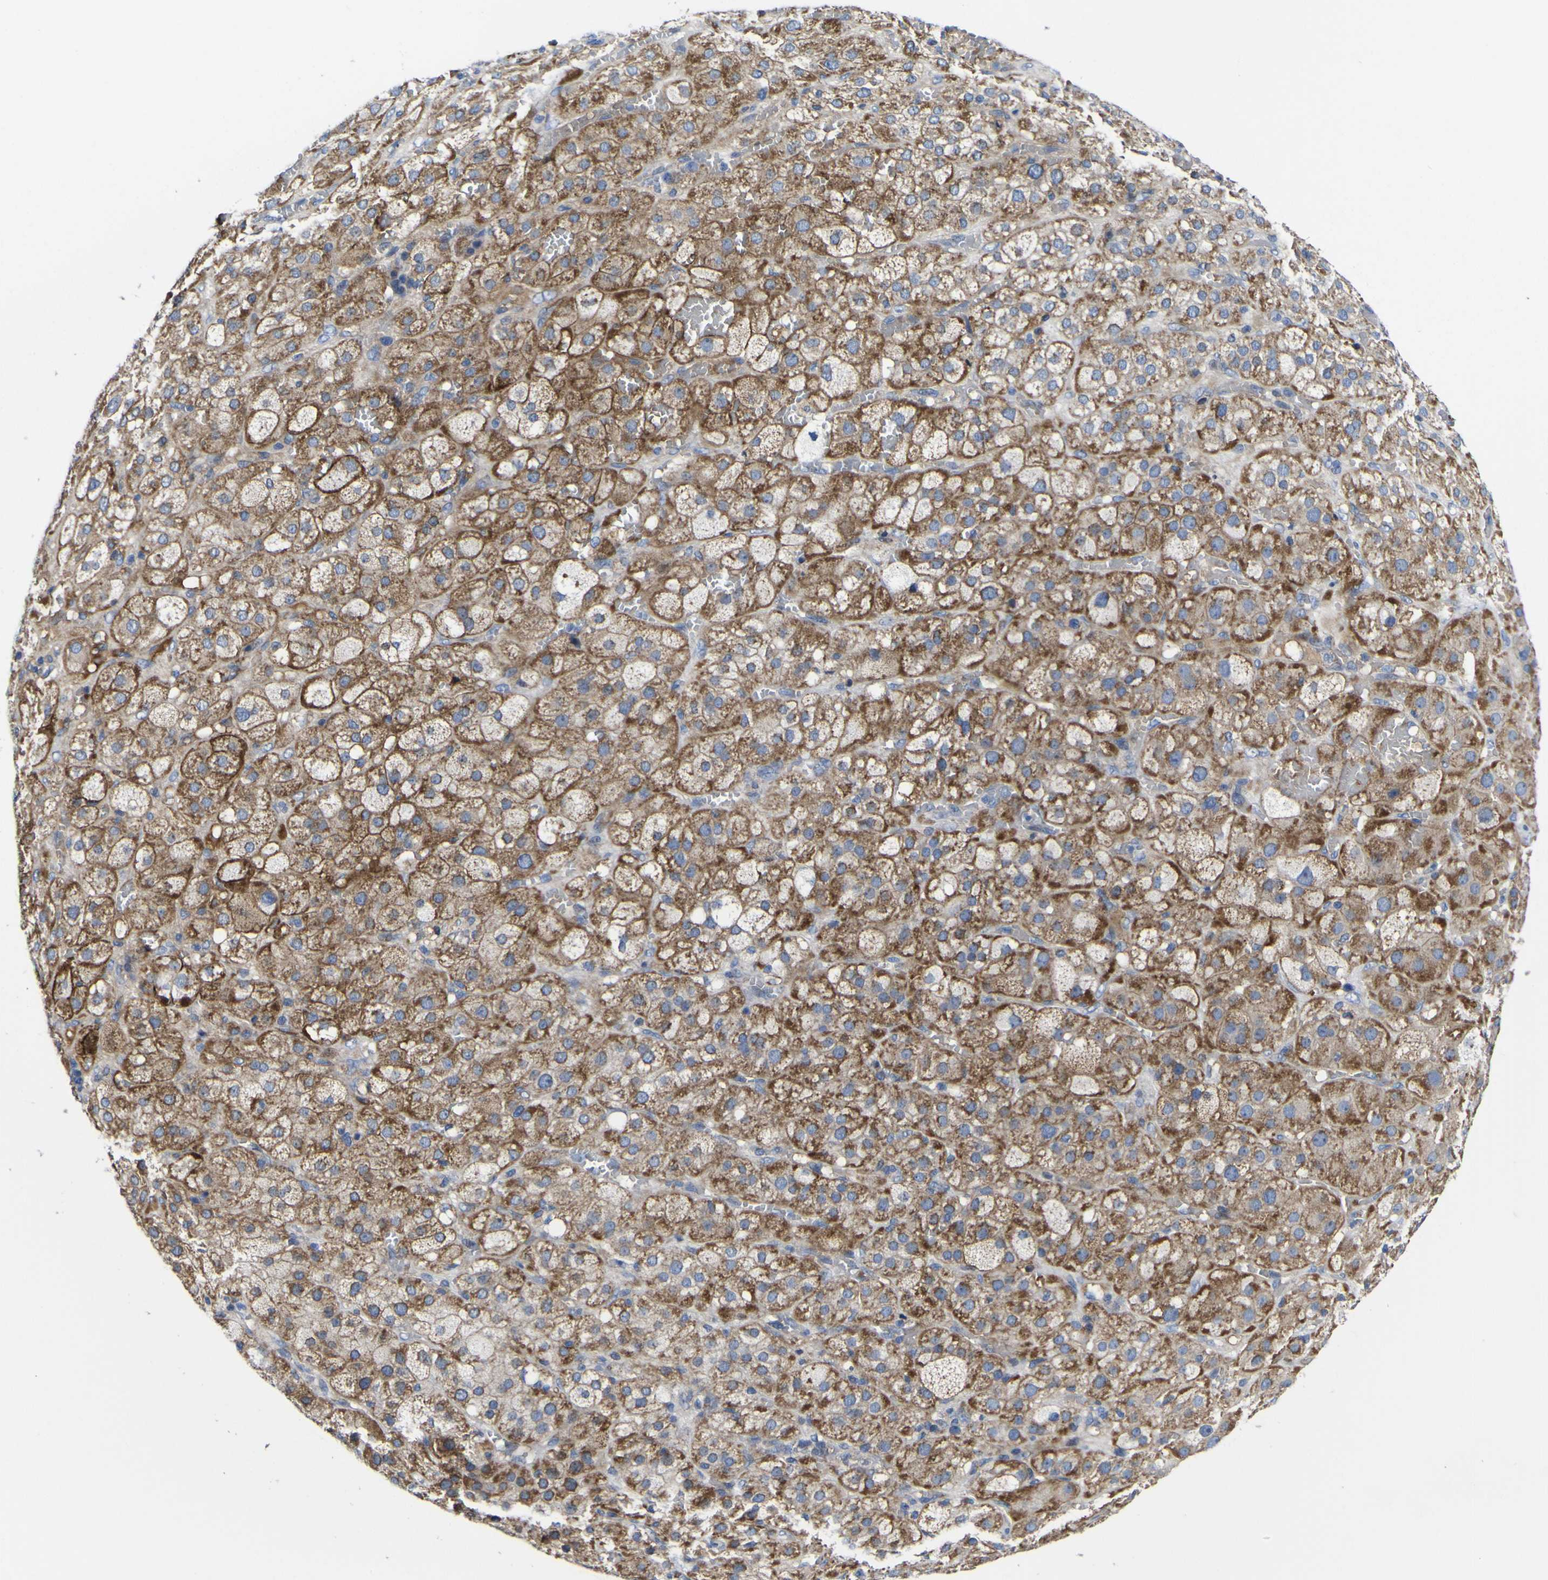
{"staining": {"intensity": "moderate", "quantity": ">75%", "location": "cytoplasmic/membranous"}, "tissue": "adrenal gland", "cell_type": "Glandular cells", "image_type": "normal", "snomed": [{"axis": "morphology", "description": "Normal tissue, NOS"}, {"axis": "topography", "description": "Adrenal gland"}], "caption": "Adrenal gland stained with a brown dye demonstrates moderate cytoplasmic/membranous positive staining in about >75% of glandular cells.", "gene": "CCDC90B", "patient": {"sex": "female", "age": 47}}